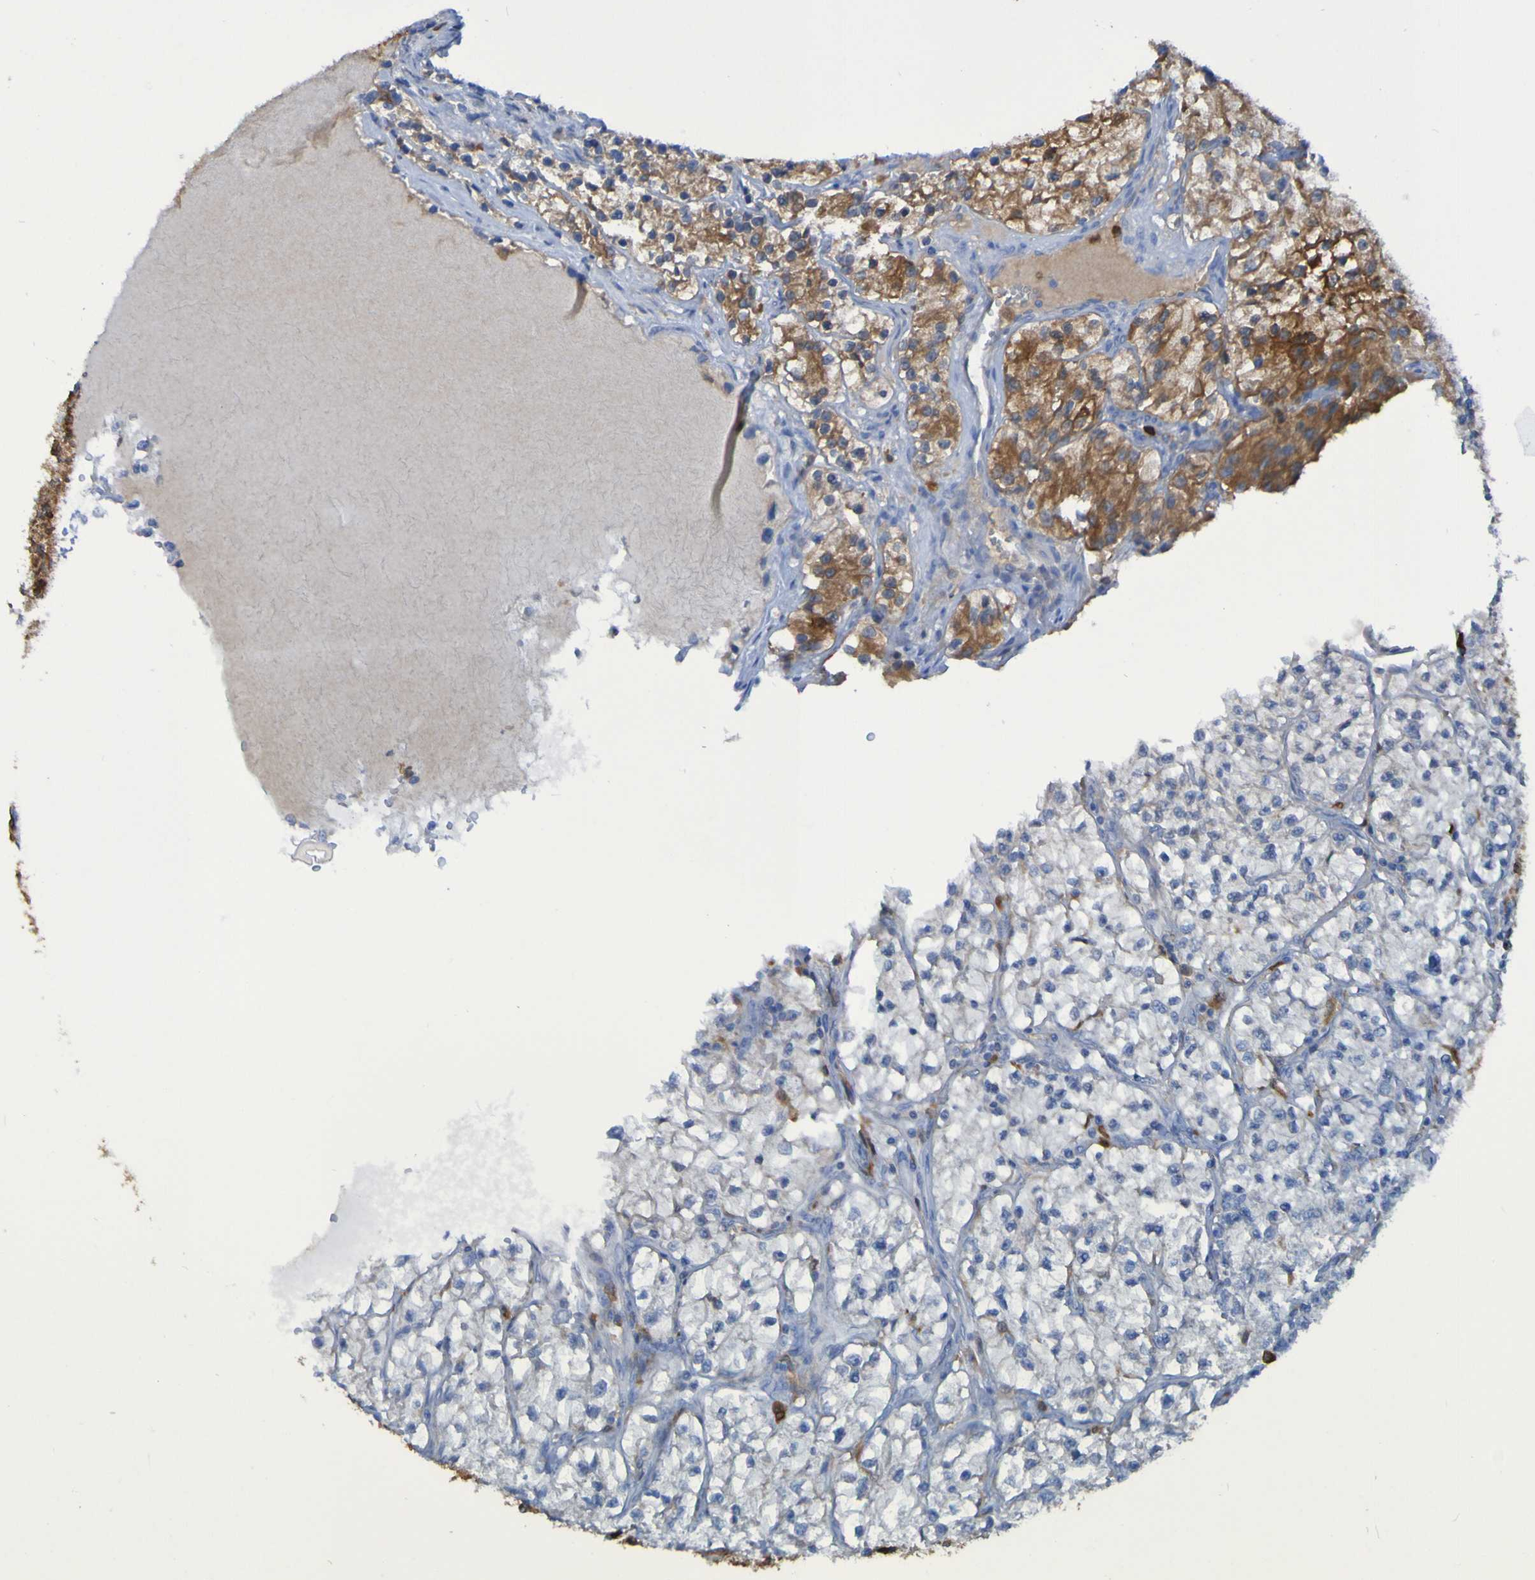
{"staining": {"intensity": "moderate", "quantity": "25%-75%", "location": "cytoplasmic/membranous"}, "tissue": "renal cancer", "cell_type": "Tumor cells", "image_type": "cancer", "snomed": [{"axis": "morphology", "description": "Adenocarcinoma, NOS"}, {"axis": "topography", "description": "Kidney"}], "caption": "Immunohistochemistry staining of renal cancer, which reveals medium levels of moderate cytoplasmic/membranous expression in about 25%-75% of tumor cells indicating moderate cytoplasmic/membranous protein staining. The staining was performed using DAB (3,3'-diaminobenzidine) (brown) for protein detection and nuclei were counterstained in hematoxylin (blue).", "gene": "MPPE1", "patient": {"sex": "female", "age": 57}}